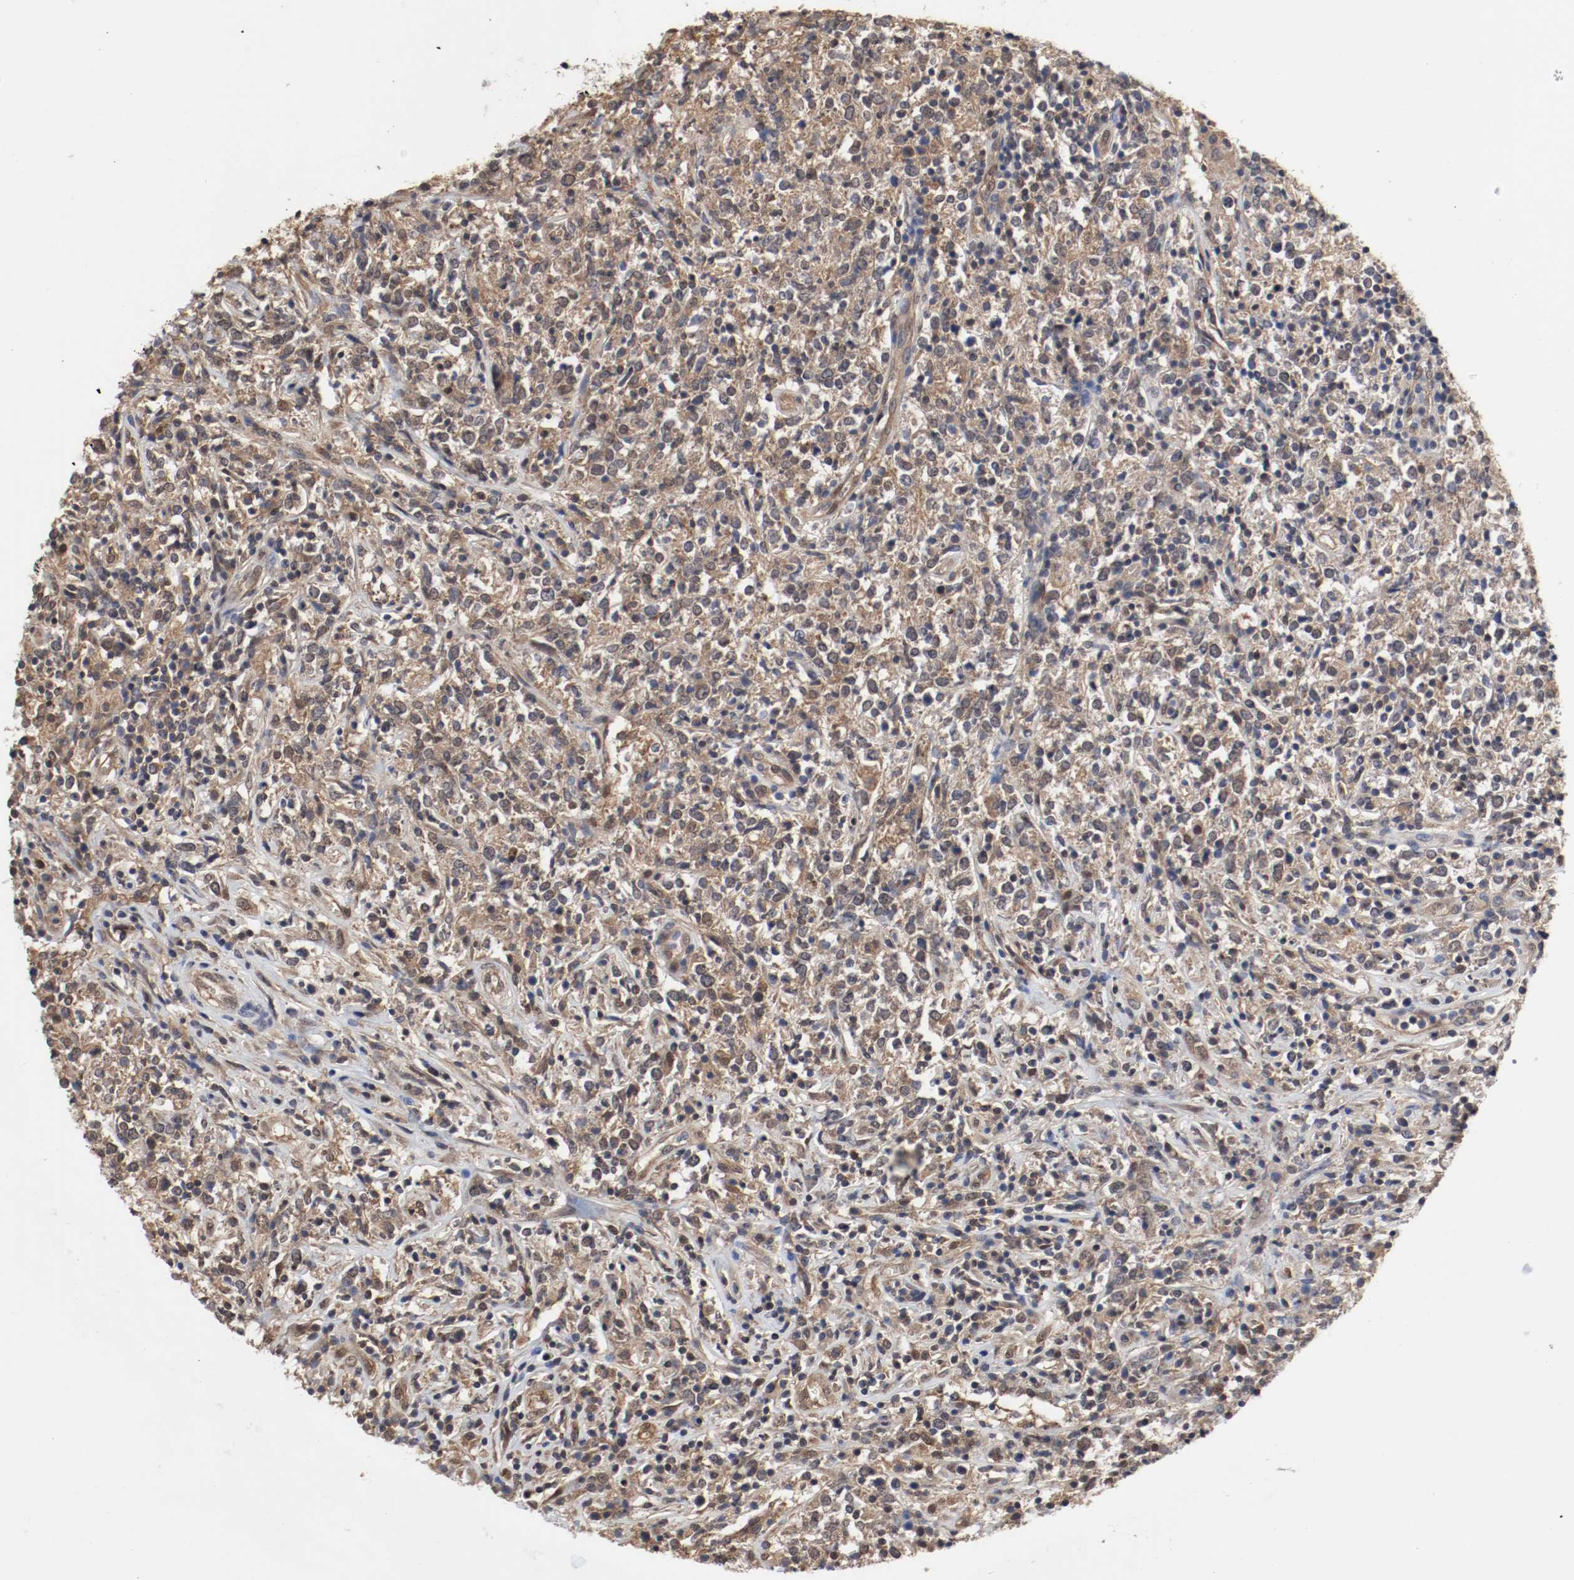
{"staining": {"intensity": "moderate", "quantity": ">75%", "location": "cytoplasmic/membranous"}, "tissue": "lymphoma", "cell_type": "Tumor cells", "image_type": "cancer", "snomed": [{"axis": "morphology", "description": "Malignant lymphoma, non-Hodgkin's type, High grade"}, {"axis": "topography", "description": "Lymph node"}], "caption": "Immunohistochemistry (IHC) histopathology image of human high-grade malignant lymphoma, non-Hodgkin's type stained for a protein (brown), which exhibits medium levels of moderate cytoplasmic/membranous positivity in about >75% of tumor cells.", "gene": "AFG3L2", "patient": {"sex": "female", "age": 84}}